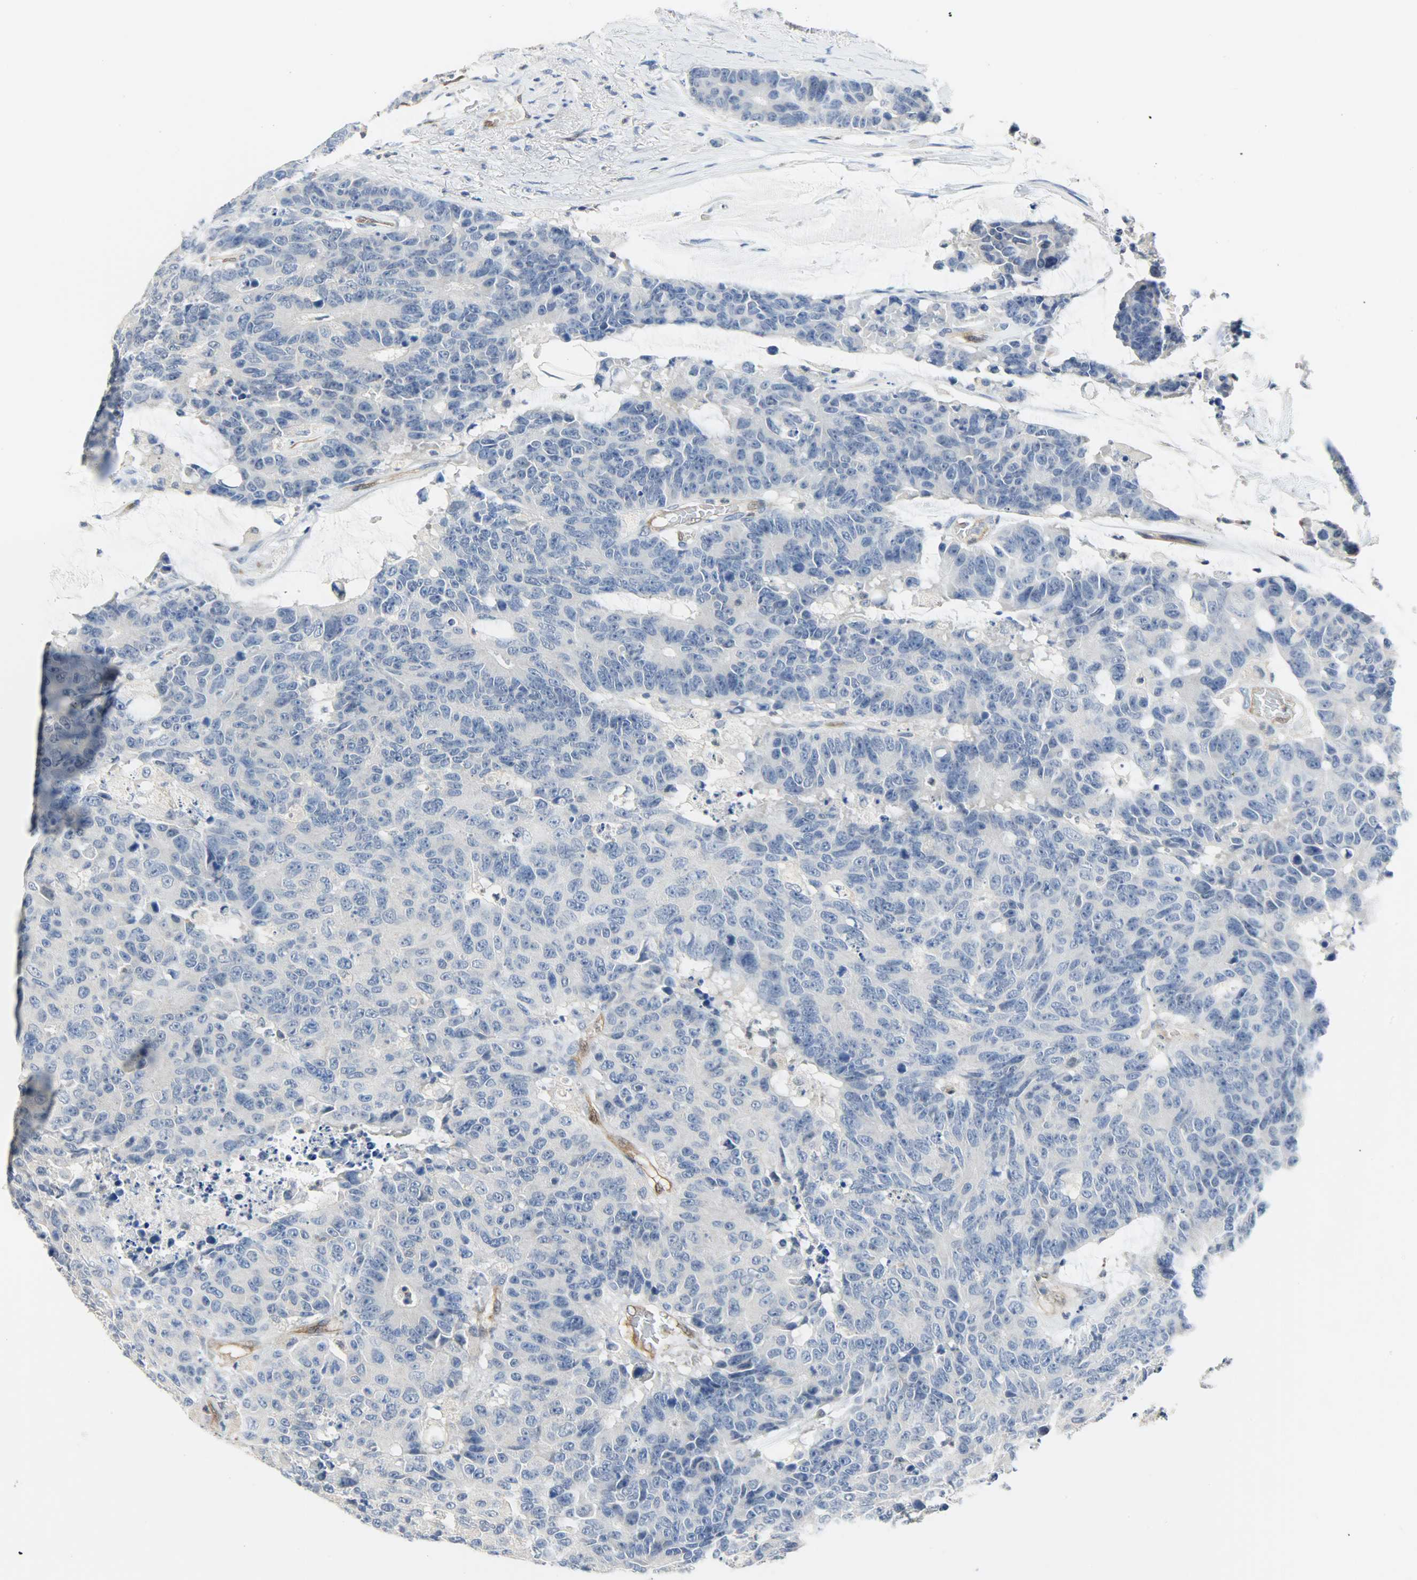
{"staining": {"intensity": "negative", "quantity": "none", "location": "none"}, "tissue": "colorectal cancer", "cell_type": "Tumor cells", "image_type": "cancer", "snomed": [{"axis": "morphology", "description": "Adenocarcinoma, NOS"}, {"axis": "topography", "description": "Colon"}], "caption": "IHC of human adenocarcinoma (colorectal) reveals no positivity in tumor cells.", "gene": "FKBP1A", "patient": {"sex": "female", "age": 86}}